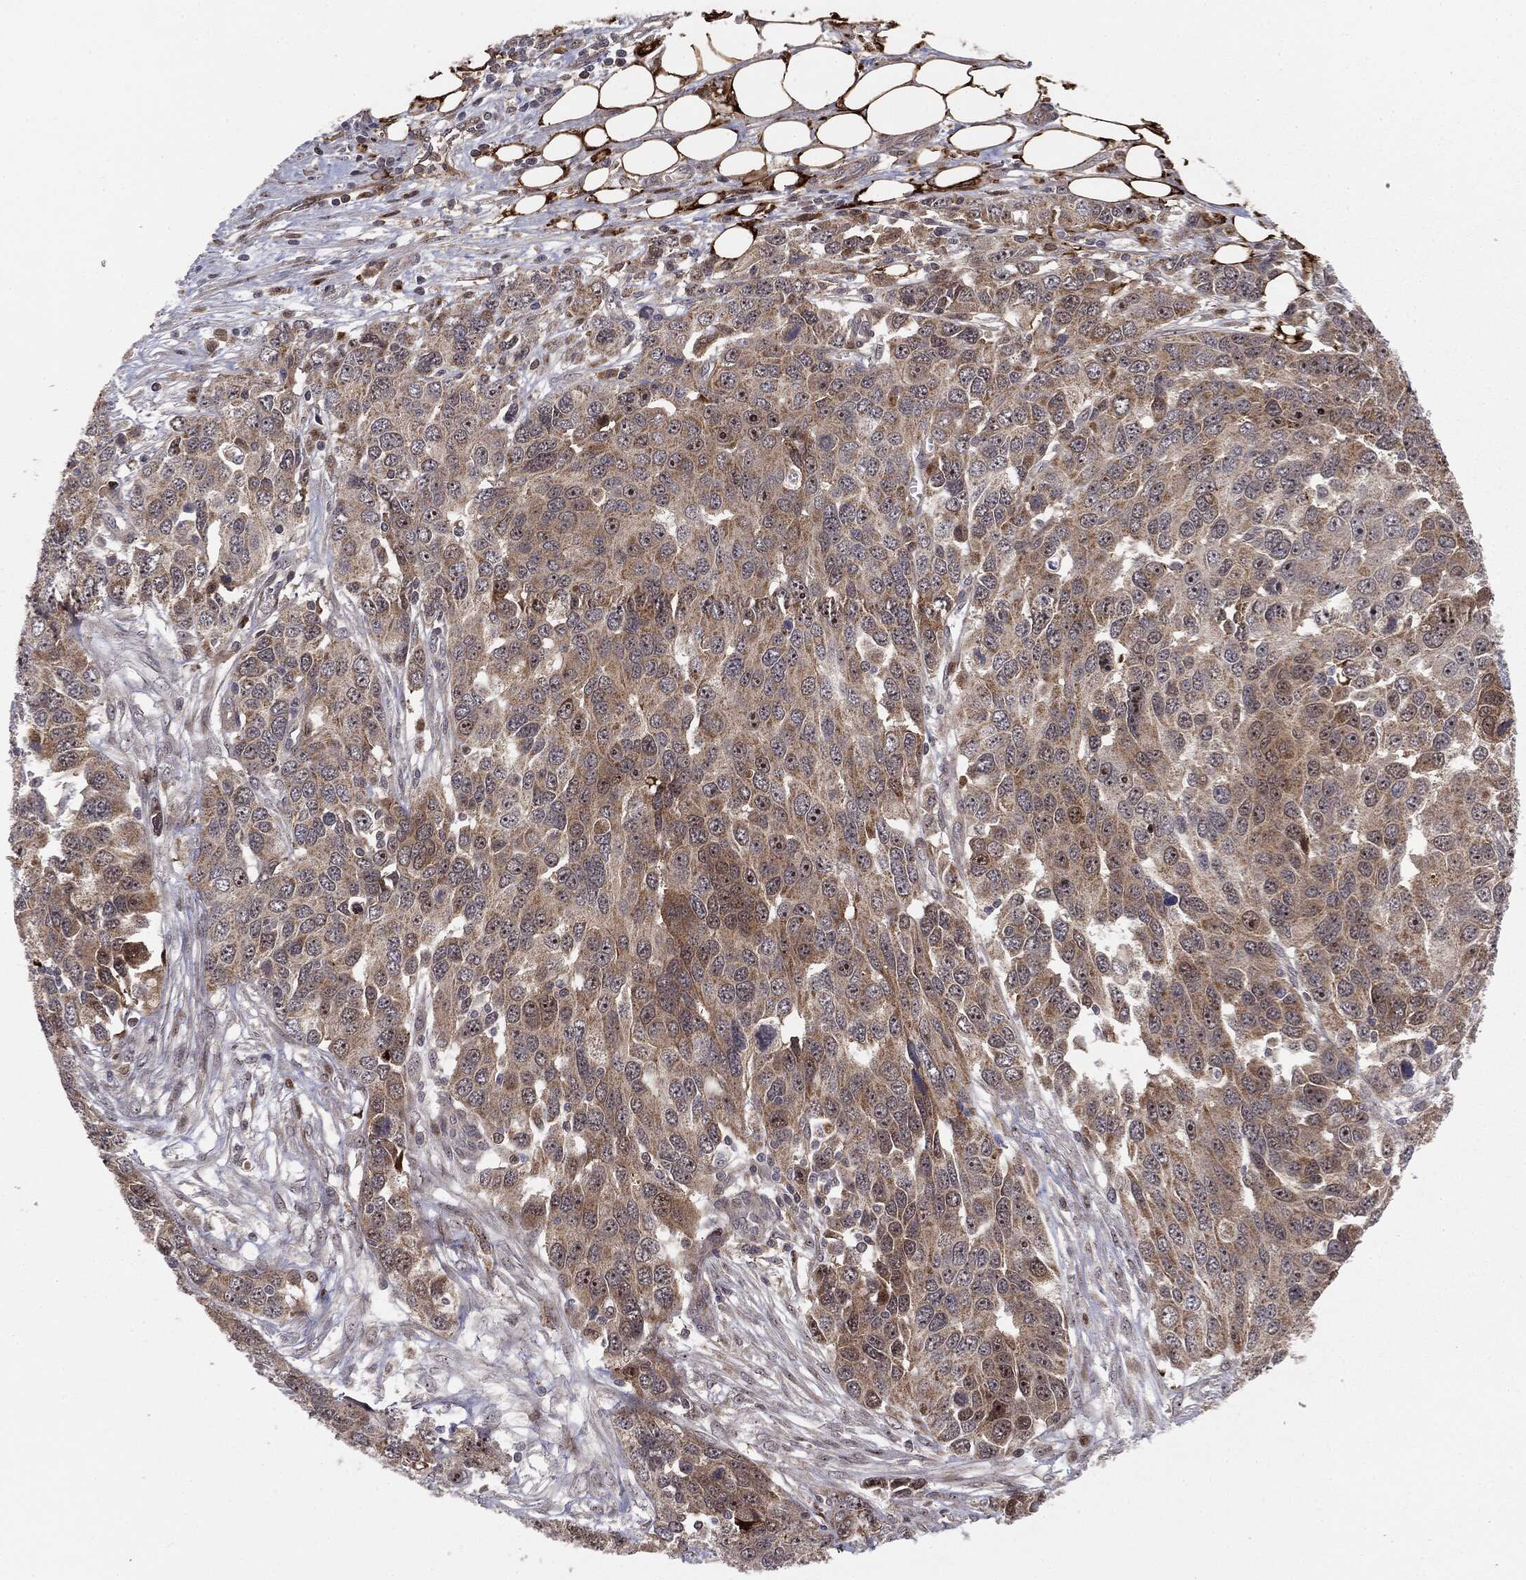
{"staining": {"intensity": "moderate", "quantity": "<25%", "location": "nuclear"}, "tissue": "ovarian cancer", "cell_type": "Tumor cells", "image_type": "cancer", "snomed": [{"axis": "morphology", "description": "Cystadenocarcinoma, serous, NOS"}, {"axis": "topography", "description": "Ovary"}], "caption": "Ovarian cancer (serous cystadenocarcinoma) stained with immunohistochemistry (IHC) exhibits moderate nuclear expression in about <25% of tumor cells.", "gene": "PTEN", "patient": {"sex": "female", "age": 76}}